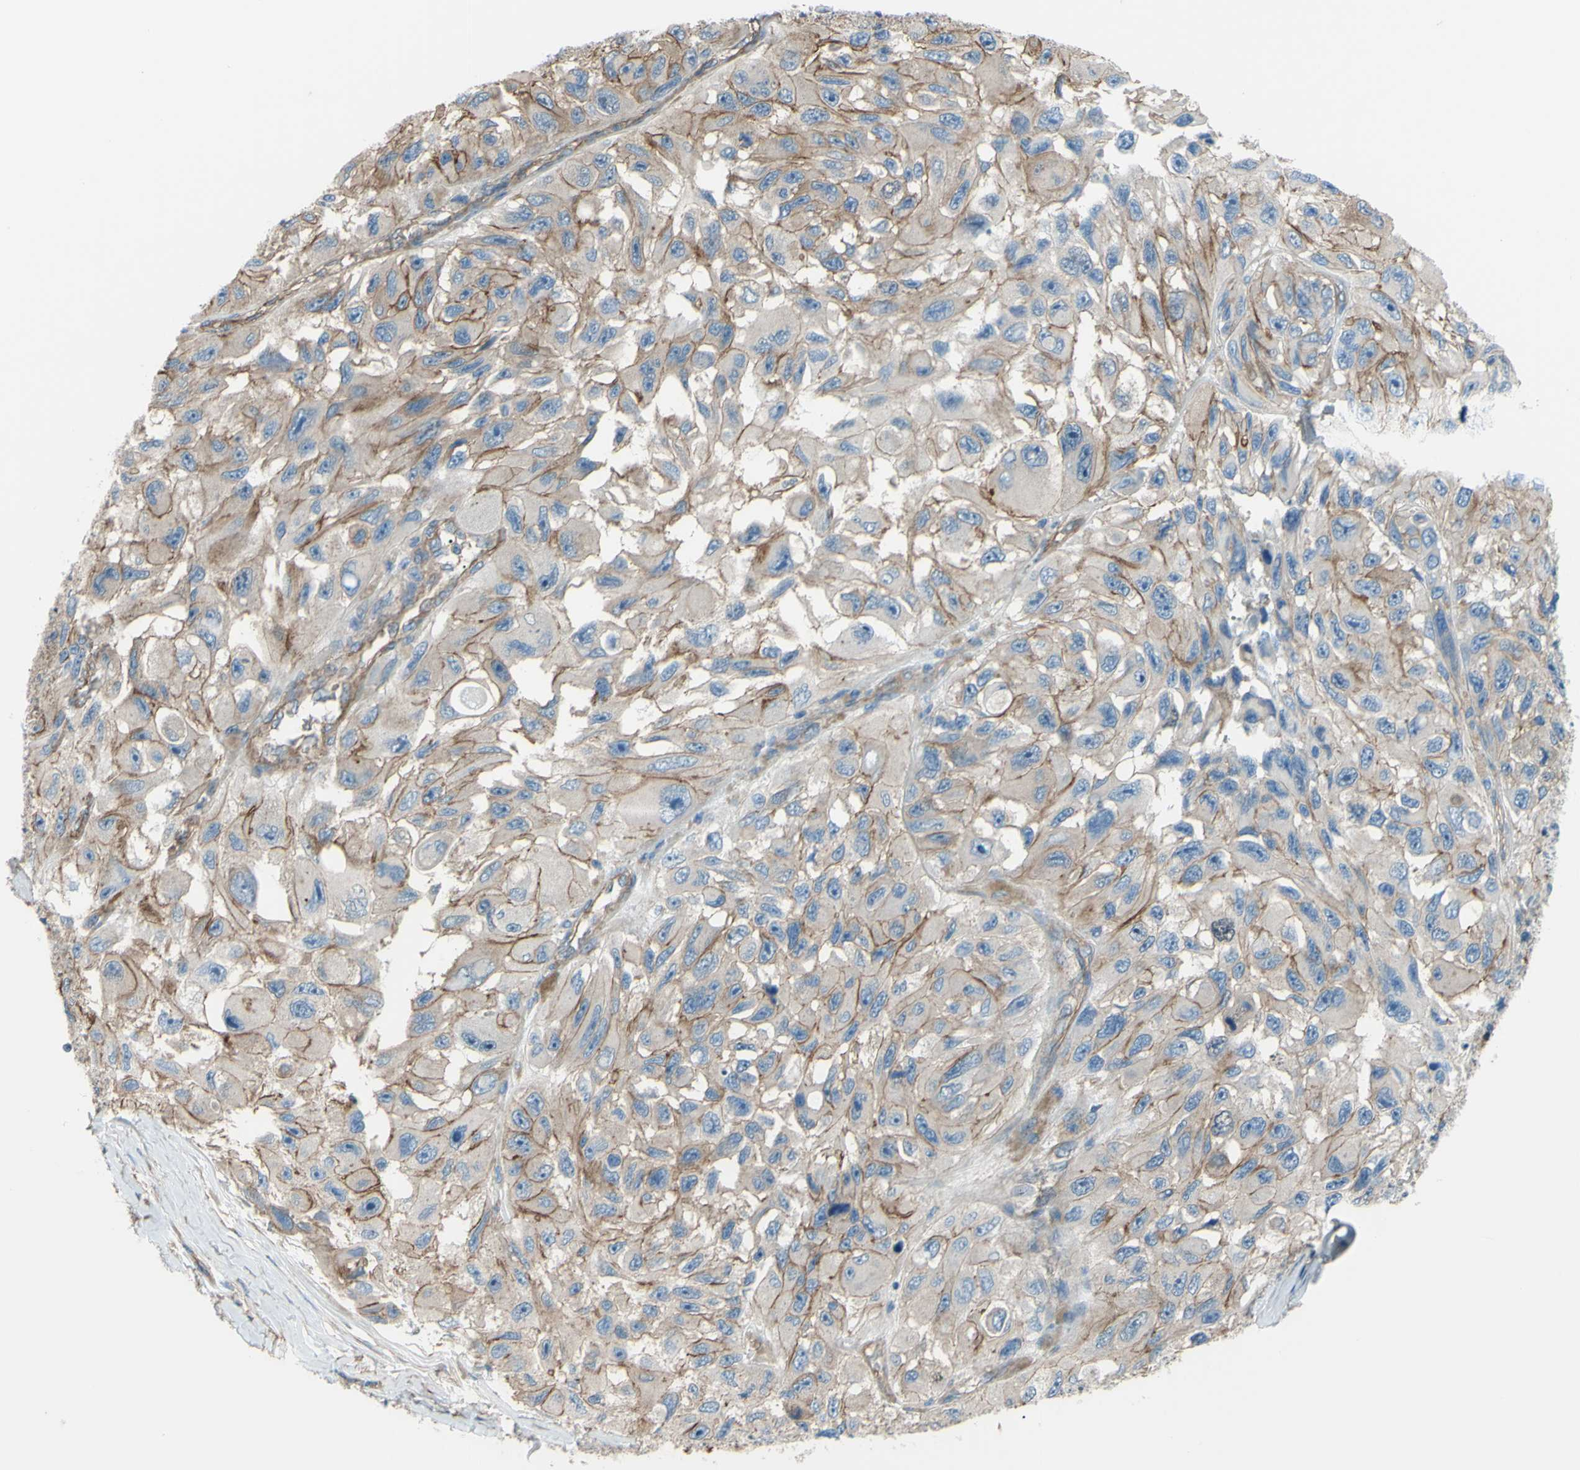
{"staining": {"intensity": "weak", "quantity": ">75%", "location": "cytoplasmic/membranous"}, "tissue": "melanoma", "cell_type": "Tumor cells", "image_type": "cancer", "snomed": [{"axis": "morphology", "description": "Malignant melanoma, NOS"}, {"axis": "topography", "description": "Skin"}], "caption": "This is an image of immunohistochemistry (IHC) staining of melanoma, which shows weak positivity in the cytoplasmic/membranous of tumor cells.", "gene": "ADD1", "patient": {"sex": "female", "age": 73}}